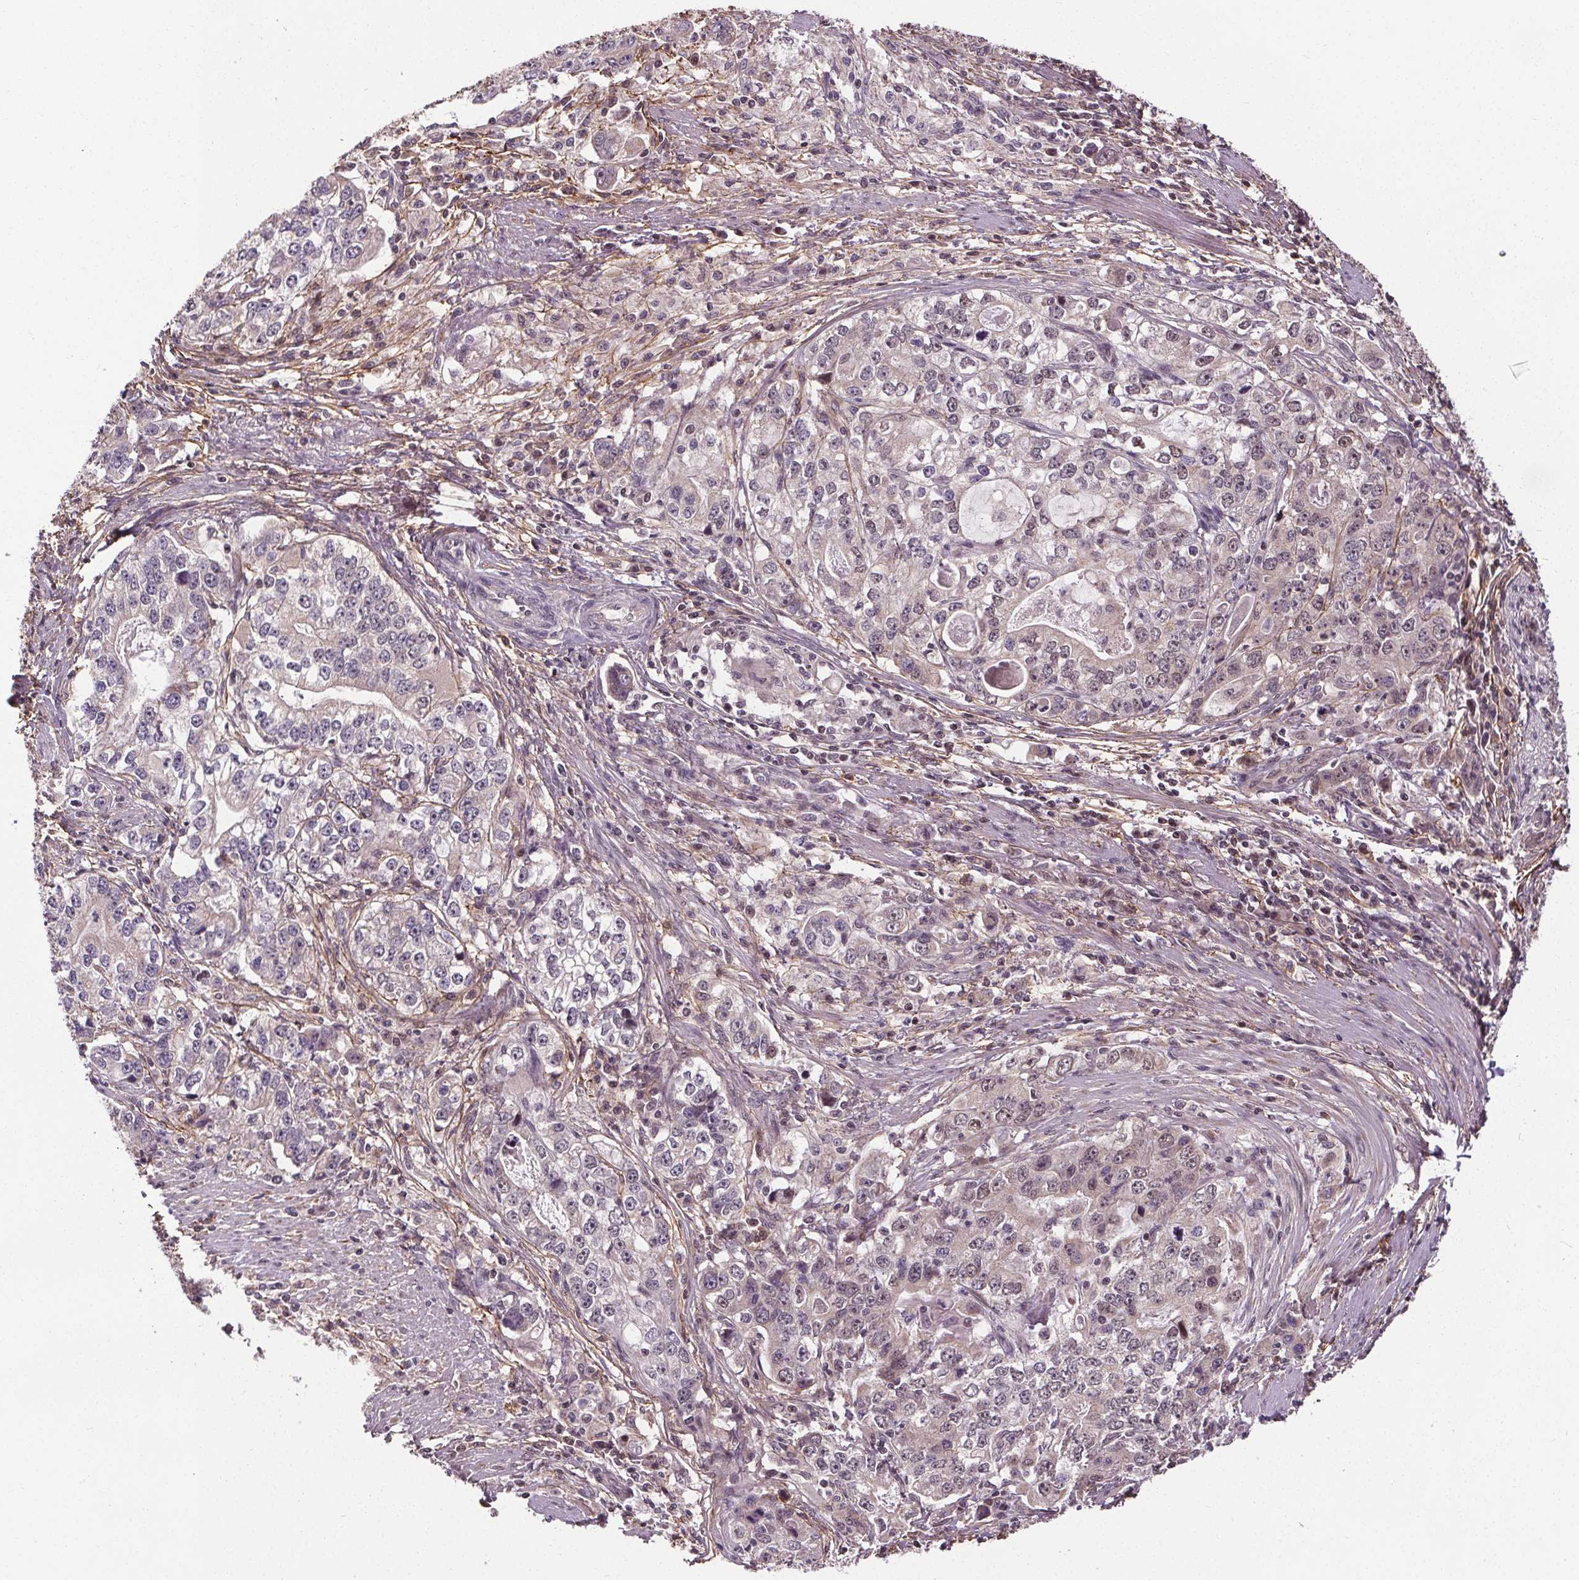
{"staining": {"intensity": "negative", "quantity": "none", "location": "none"}, "tissue": "stomach cancer", "cell_type": "Tumor cells", "image_type": "cancer", "snomed": [{"axis": "morphology", "description": "Adenocarcinoma, NOS"}, {"axis": "topography", "description": "Stomach, lower"}], "caption": "An image of adenocarcinoma (stomach) stained for a protein exhibits no brown staining in tumor cells.", "gene": "KIAA0232", "patient": {"sex": "female", "age": 72}}